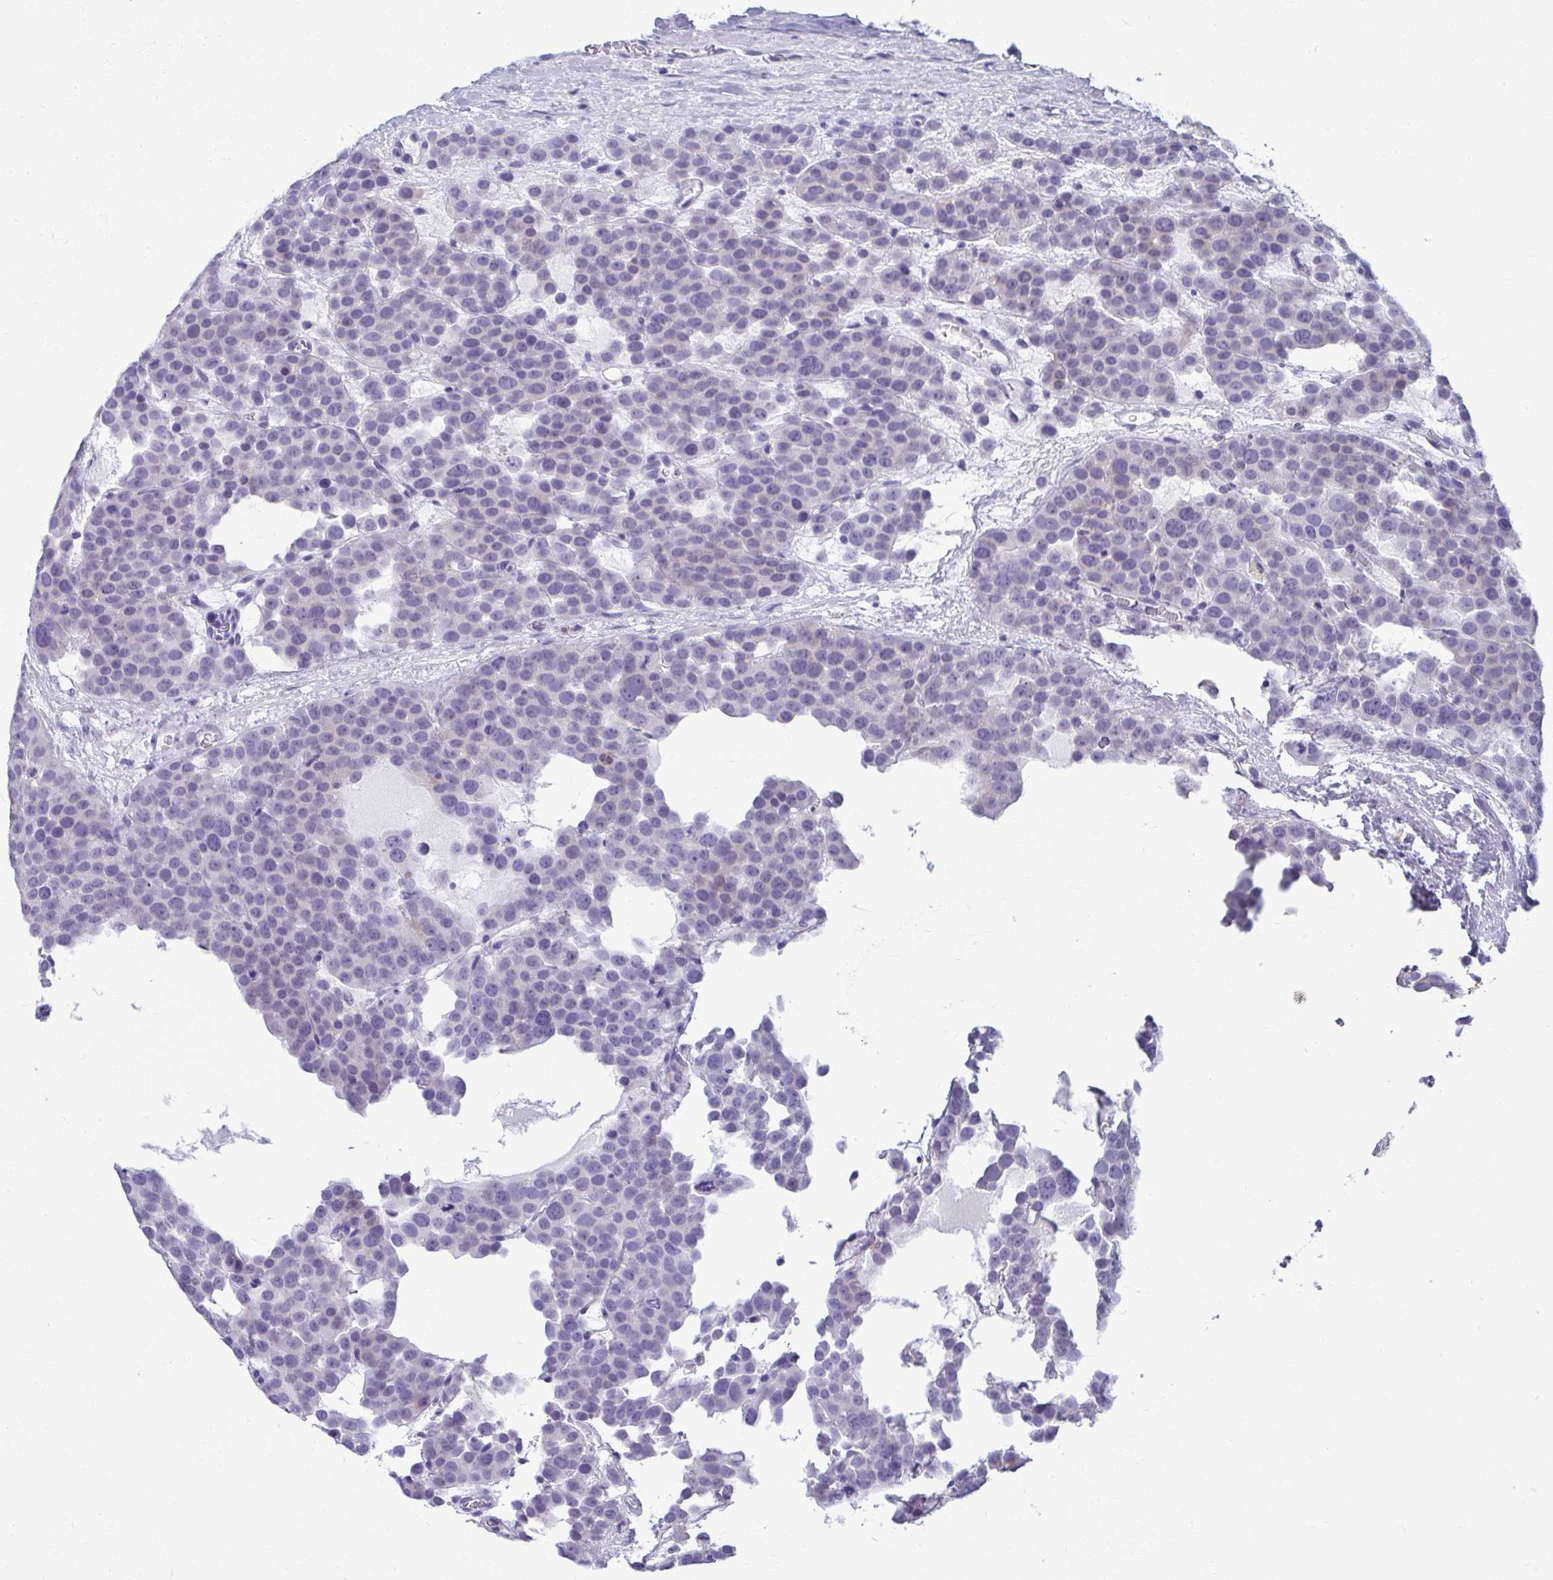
{"staining": {"intensity": "negative", "quantity": "none", "location": "none"}, "tissue": "testis cancer", "cell_type": "Tumor cells", "image_type": "cancer", "snomed": [{"axis": "morphology", "description": "Seminoma, NOS"}, {"axis": "topography", "description": "Testis"}], "caption": "The immunohistochemistry (IHC) photomicrograph has no significant positivity in tumor cells of testis cancer (seminoma) tissue. Nuclei are stained in blue.", "gene": "SERPINI1", "patient": {"sex": "male", "age": 71}}